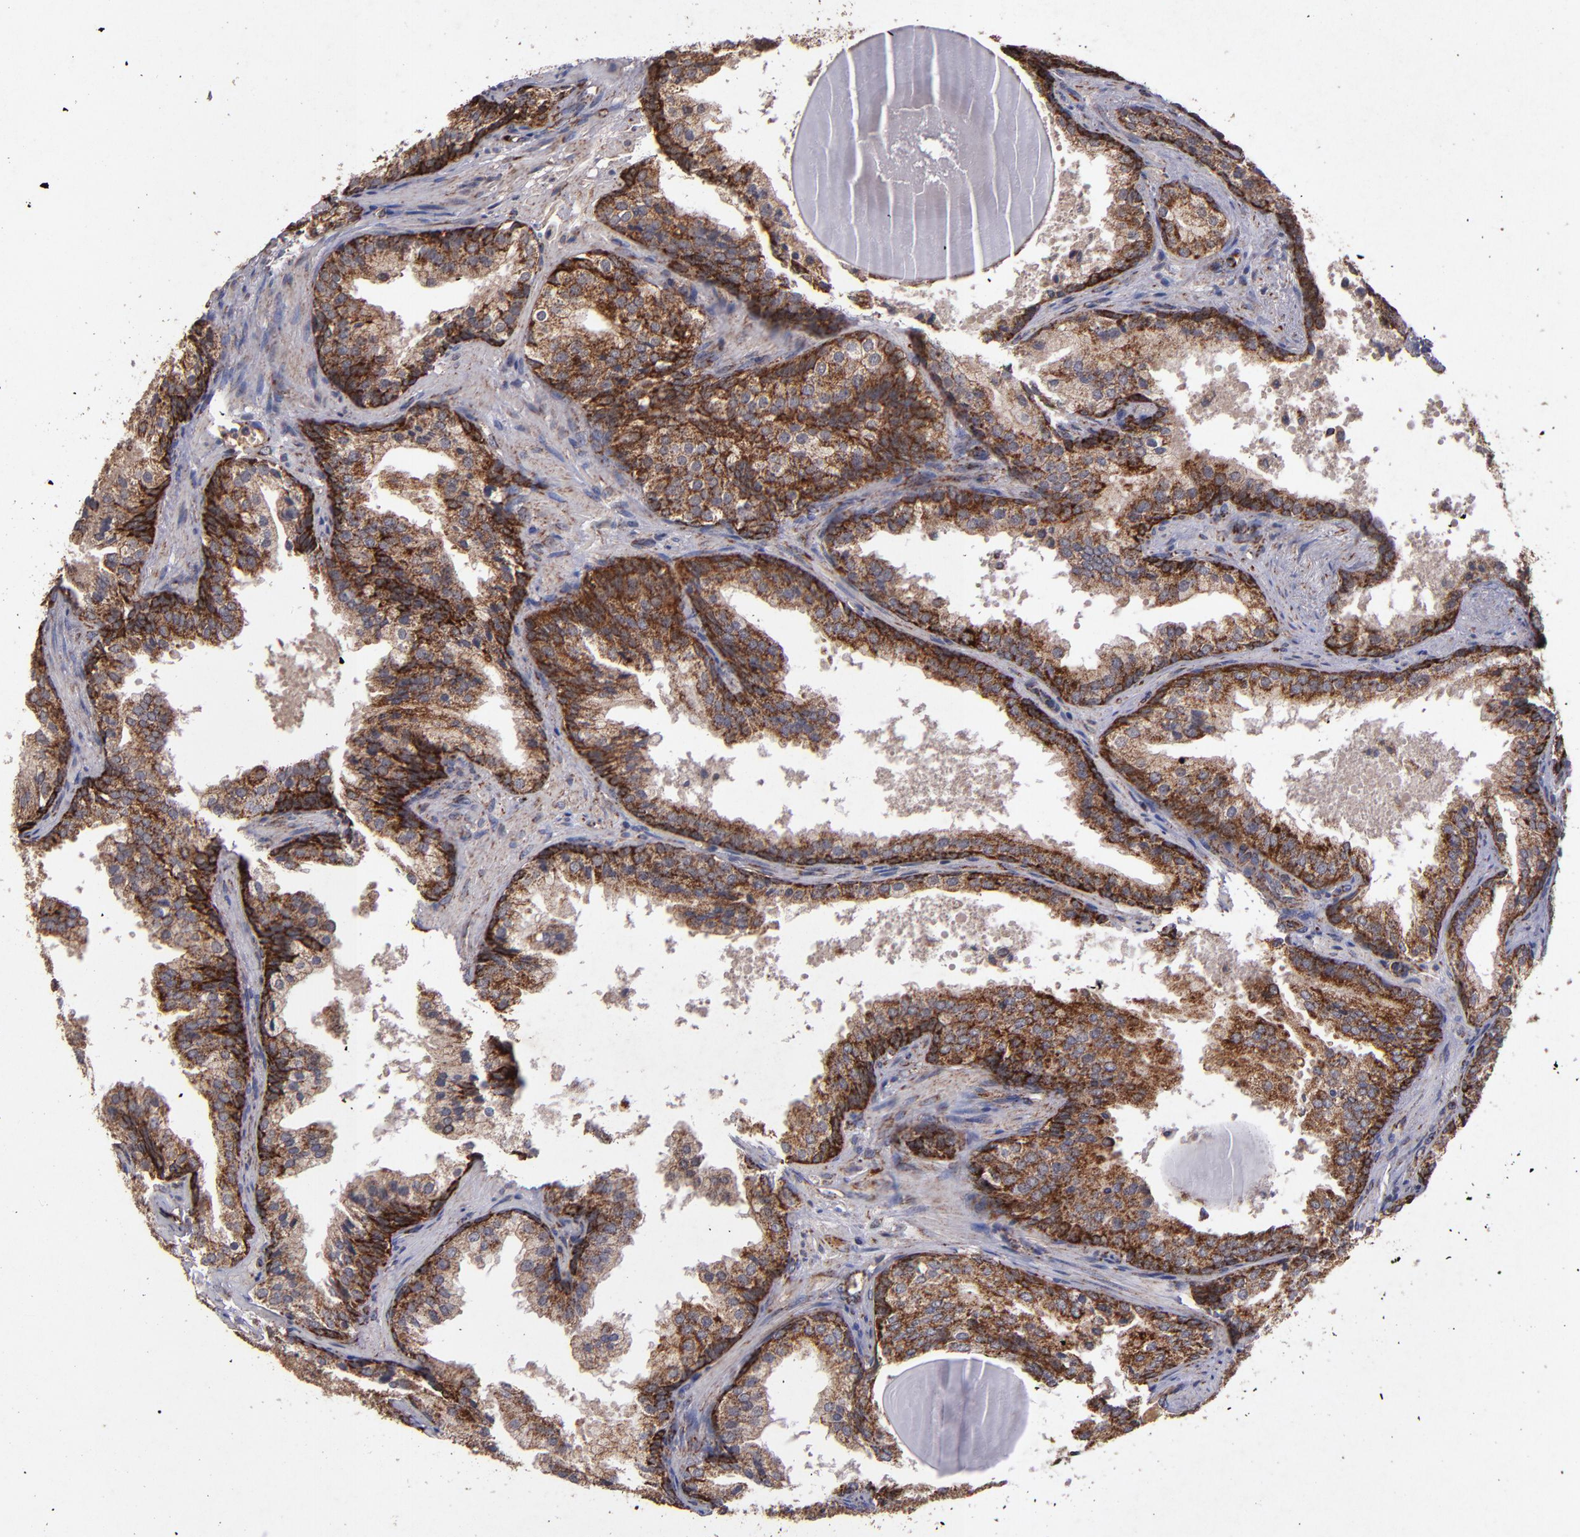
{"staining": {"intensity": "strong", "quantity": ">75%", "location": "cytoplasmic/membranous"}, "tissue": "prostate cancer", "cell_type": "Tumor cells", "image_type": "cancer", "snomed": [{"axis": "morphology", "description": "Adenocarcinoma, Low grade"}, {"axis": "topography", "description": "Prostate"}], "caption": "Tumor cells display high levels of strong cytoplasmic/membranous expression in approximately >75% of cells in adenocarcinoma (low-grade) (prostate). The staining was performed using DAB to visualize the protein expression in brown, while the nuclei were stained in blue with hematoxylin (Magnification: 20x).", "gene": "TIMM9", "patient": {"sex": "male", "age": 69}}